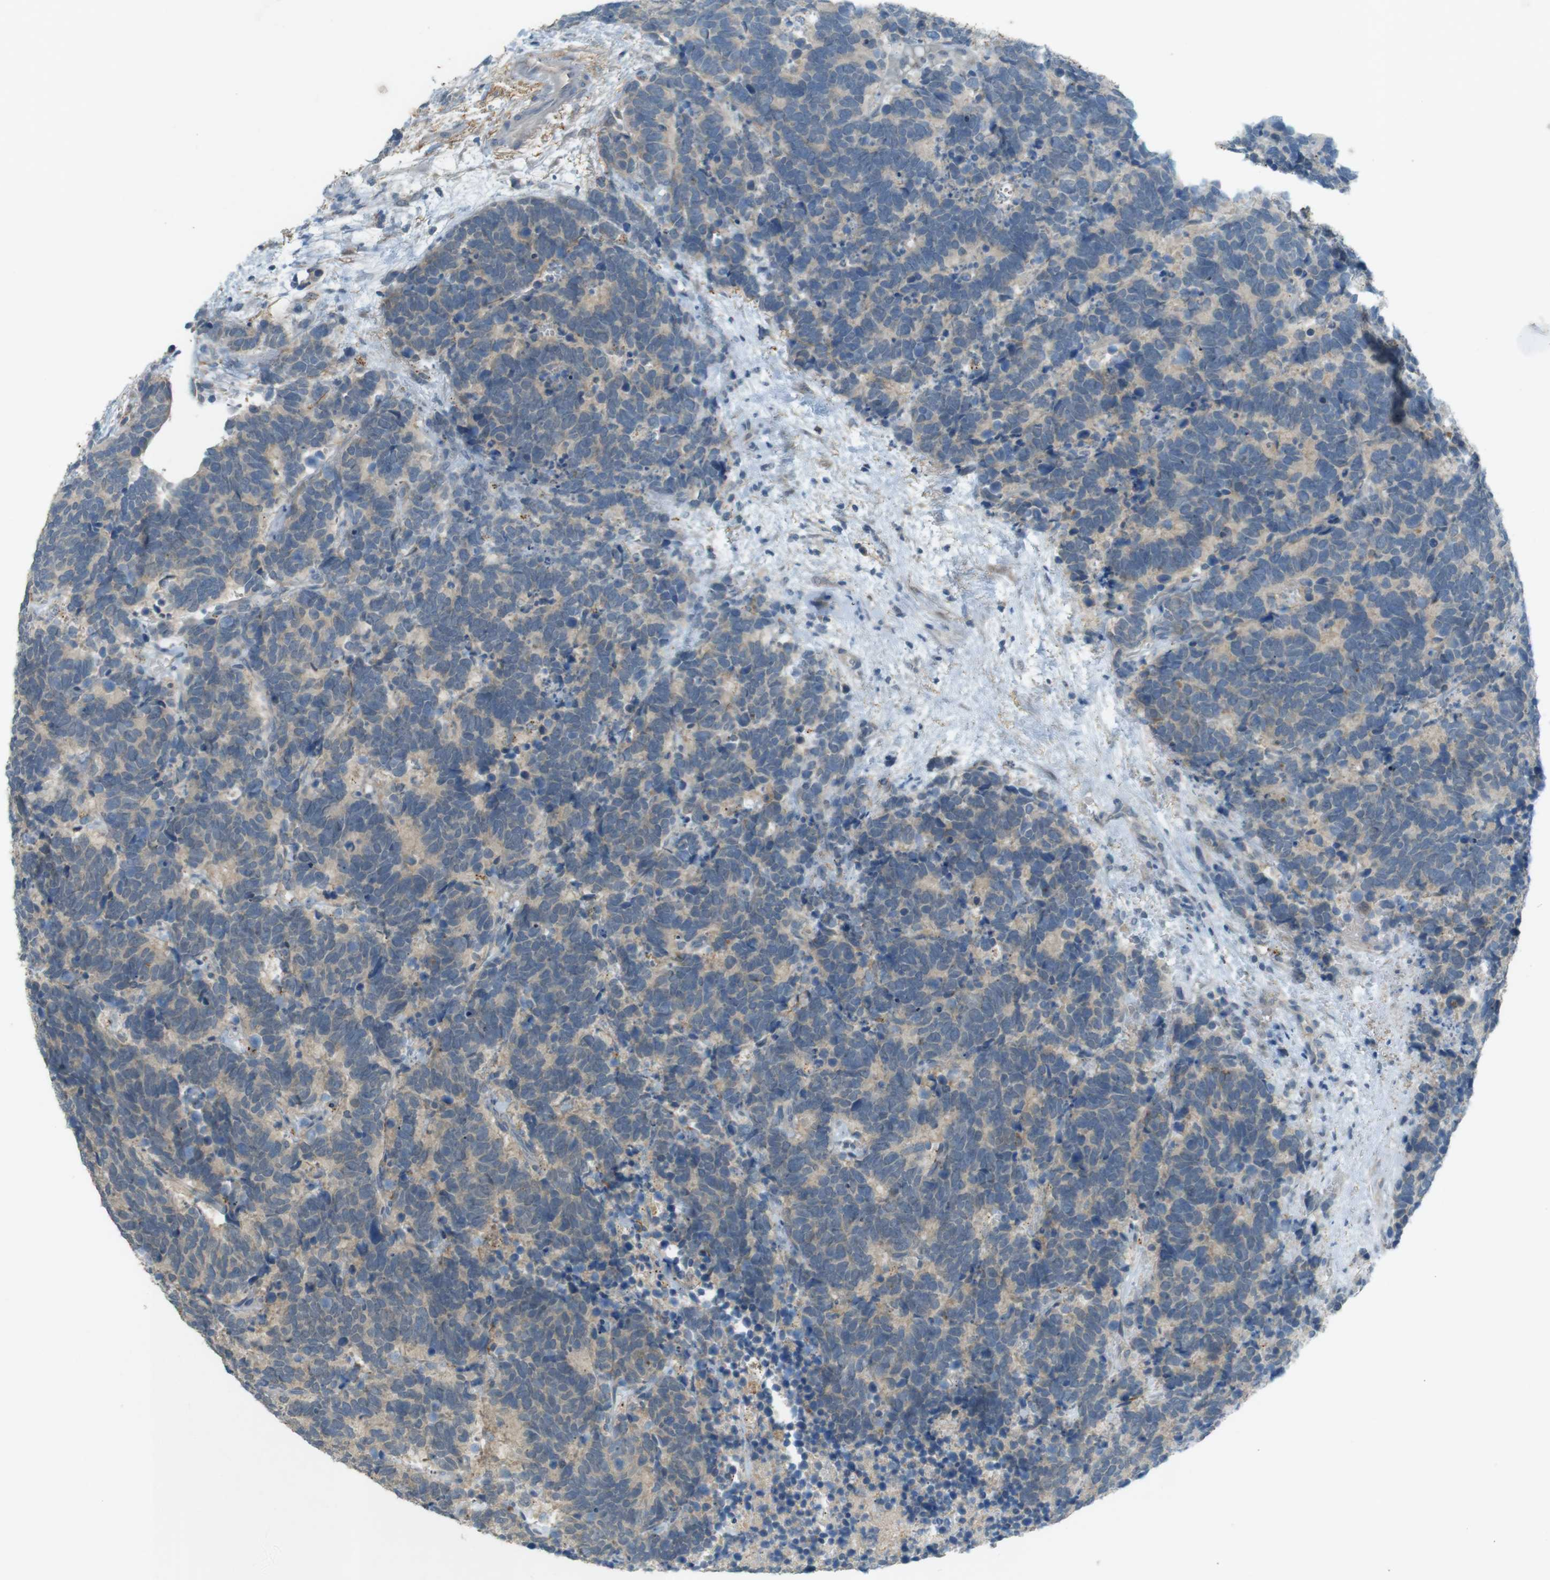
{"staining": {"intensity": "weak", "quantity": ">75%", "location": "cytoplasmic/membranous"}, "tissue": "carcinoid", "cell_type": "Tumor cells", "image_type": "cancer", "snomed": [{"axis": "morphology", "description": "Carcinoma, NOS"}, {"axis": "morphology", "description": "Carcinoid, malignant, NOS"}, {"axis": "topography", "description": "Urinary bladder"}], "caption": "DAB immunohistochemical staining of human malignant carcinoid reveals weak cytoplasmic/membranous protein expression in approximately >75% of tumor cells.", "gene": "UGT8", "patient": {"sex": "male", "age": 57}}